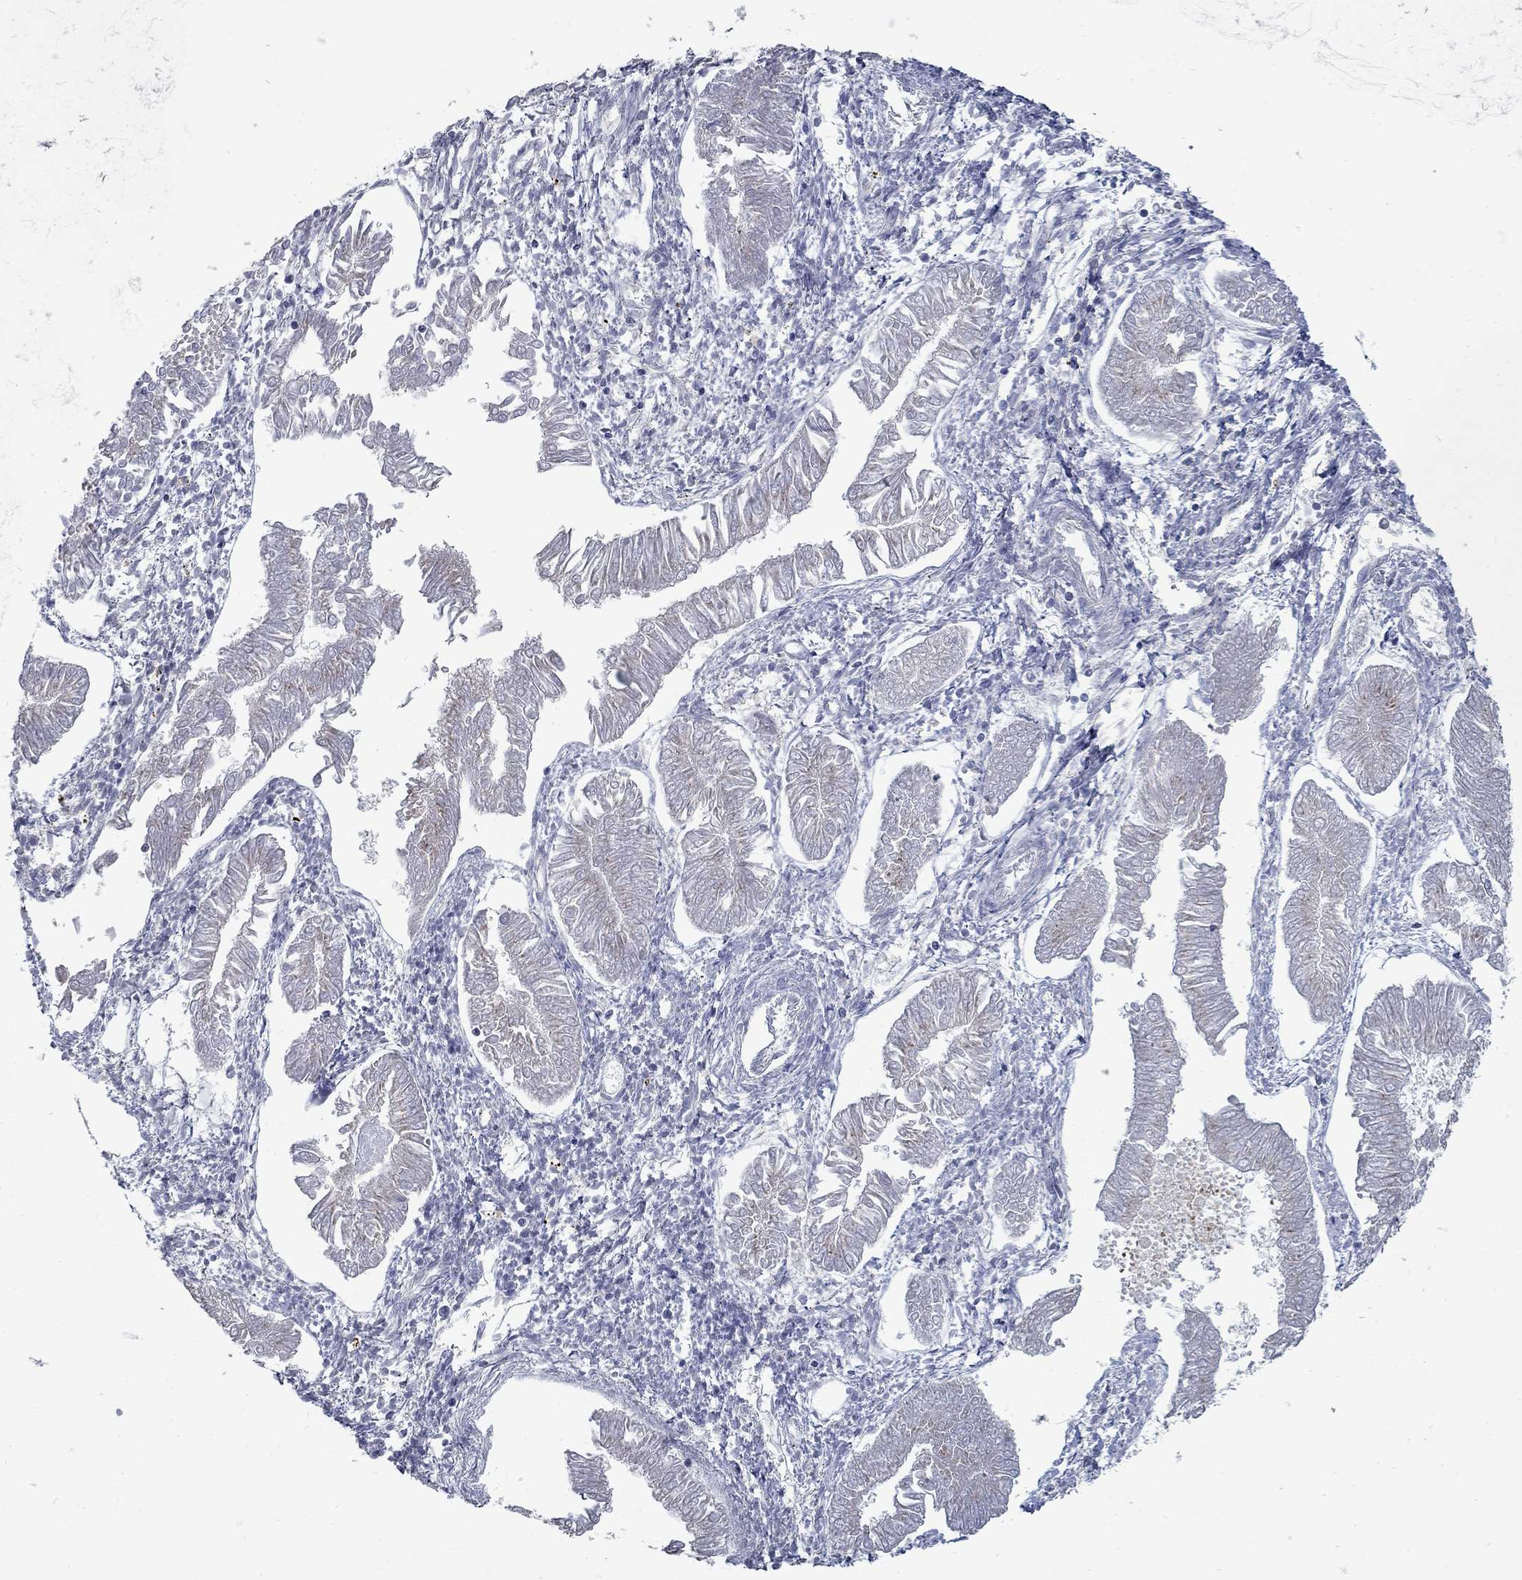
{"staining": {"intensity": "negative", "quantity": "none", "location": "none"}, "tissue": "endometrial cancer", "cell_type": "Tumor cells", "image_type": "cancer", "snomed": [{"axis": "morphology", "description": "Adenocarcinoma, NOS"}, {"axis": "topography", "description": "Endometrium"}], "caption": "An IHC image of adenocarcinoma (endometrial) is shown. There is no staining in tumor cells of adenocarcinoma (endometrial).", "gene": "KIAA0319L", "patient": {"sex": "female", "age": 53}}